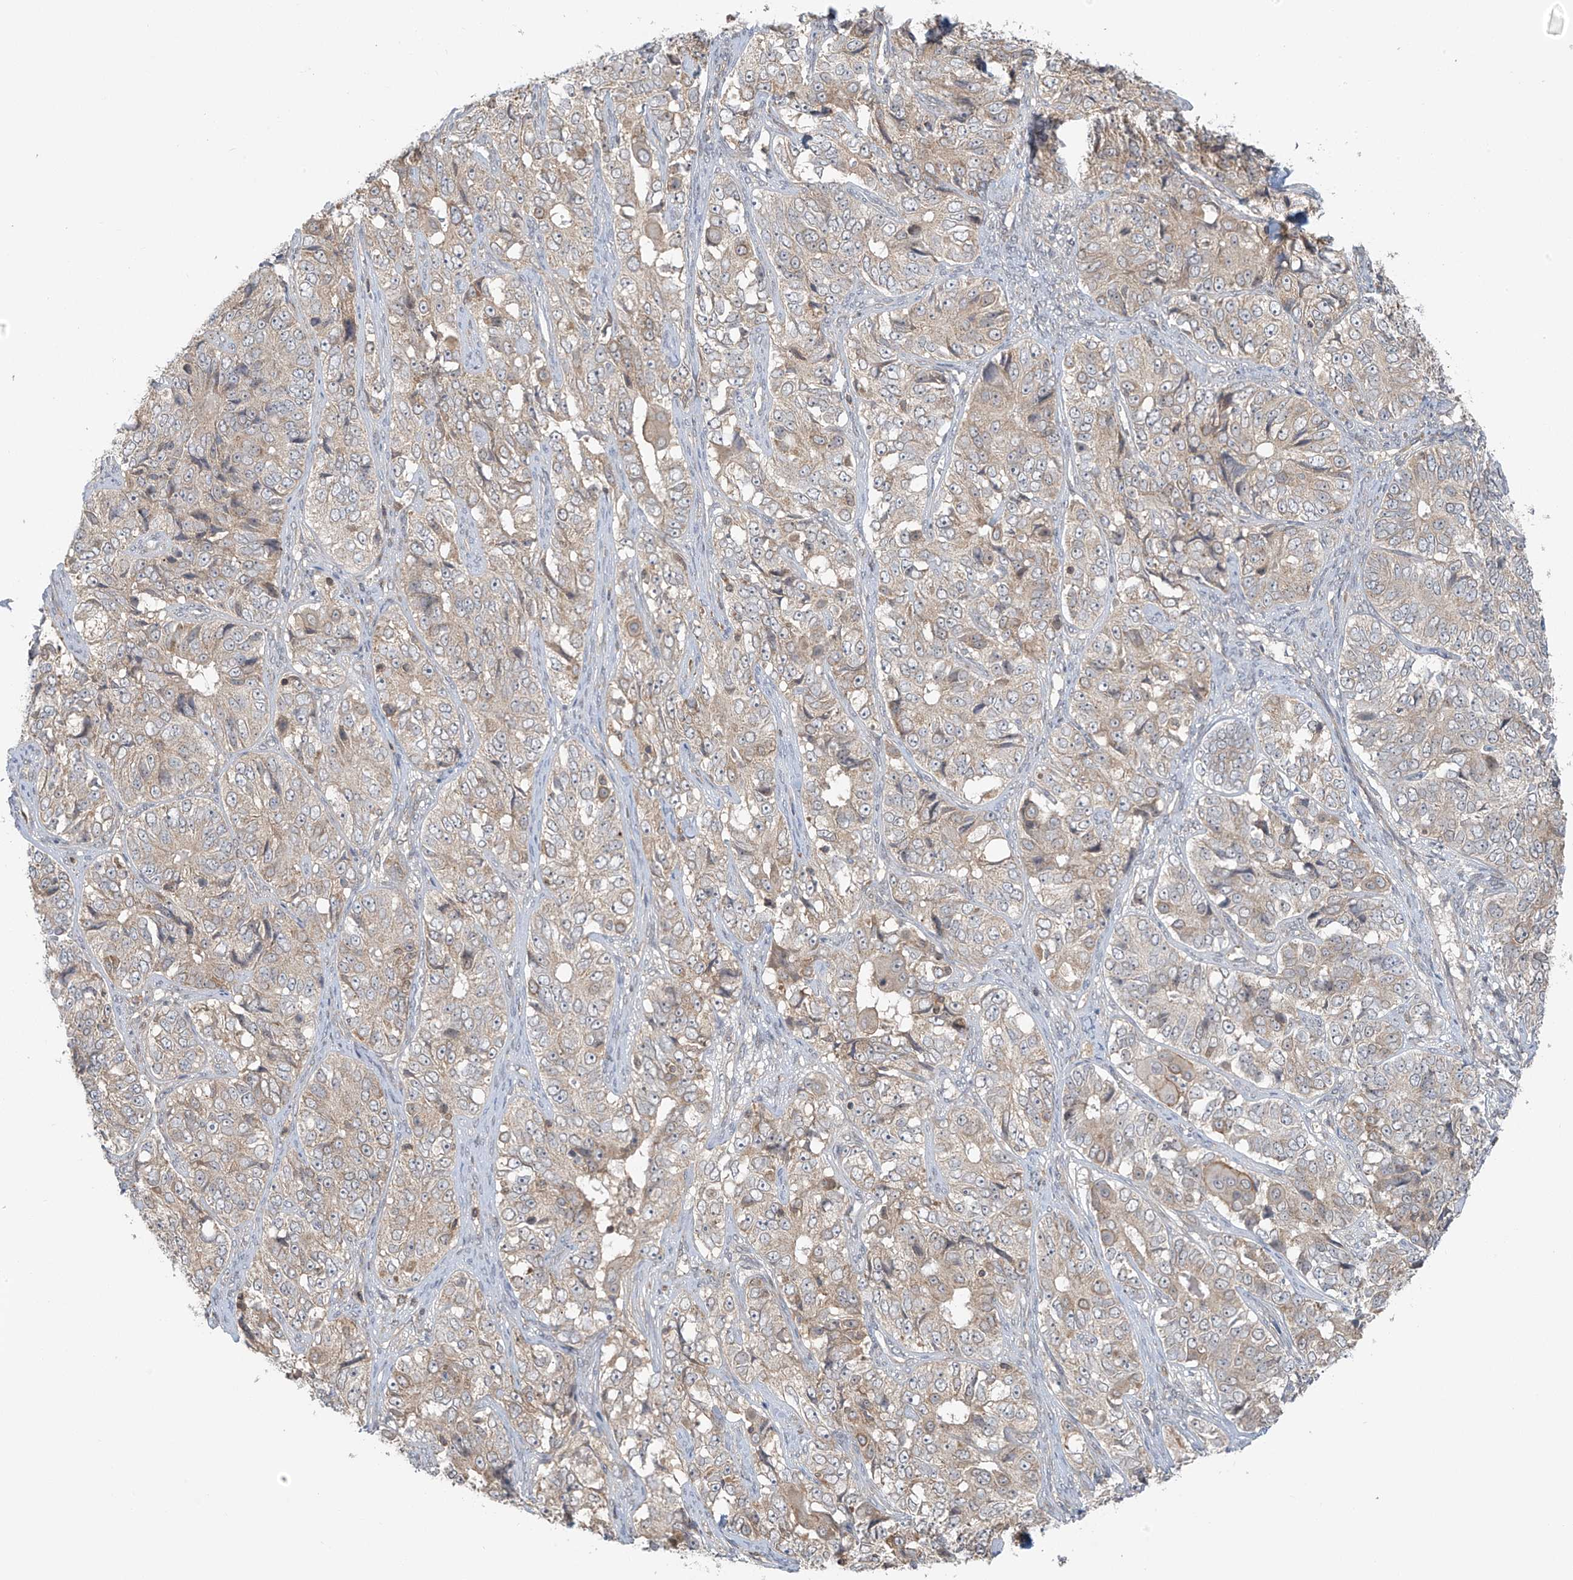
{"staining": {"intensity": "weak", "quantity": "<25%", "location": "cytoplasmic/membranous"}, "tissue": "ovarian cancer", "cell_type": "Tumor cells", "image_type": "cancer", "snomed": [{"axis": "morphology", "description": "Carcinoma, endometroid"}, {"axis": "topography", "description": "Ovary"}], "caption": "Human endometroid carcinoma (ovarian) stained for a protein using immunohistochemistry (IHC) demonstrates no staining in tumor cells.", "gene": "HDDC2", "patient": {"sex": "female", "age": 51}}